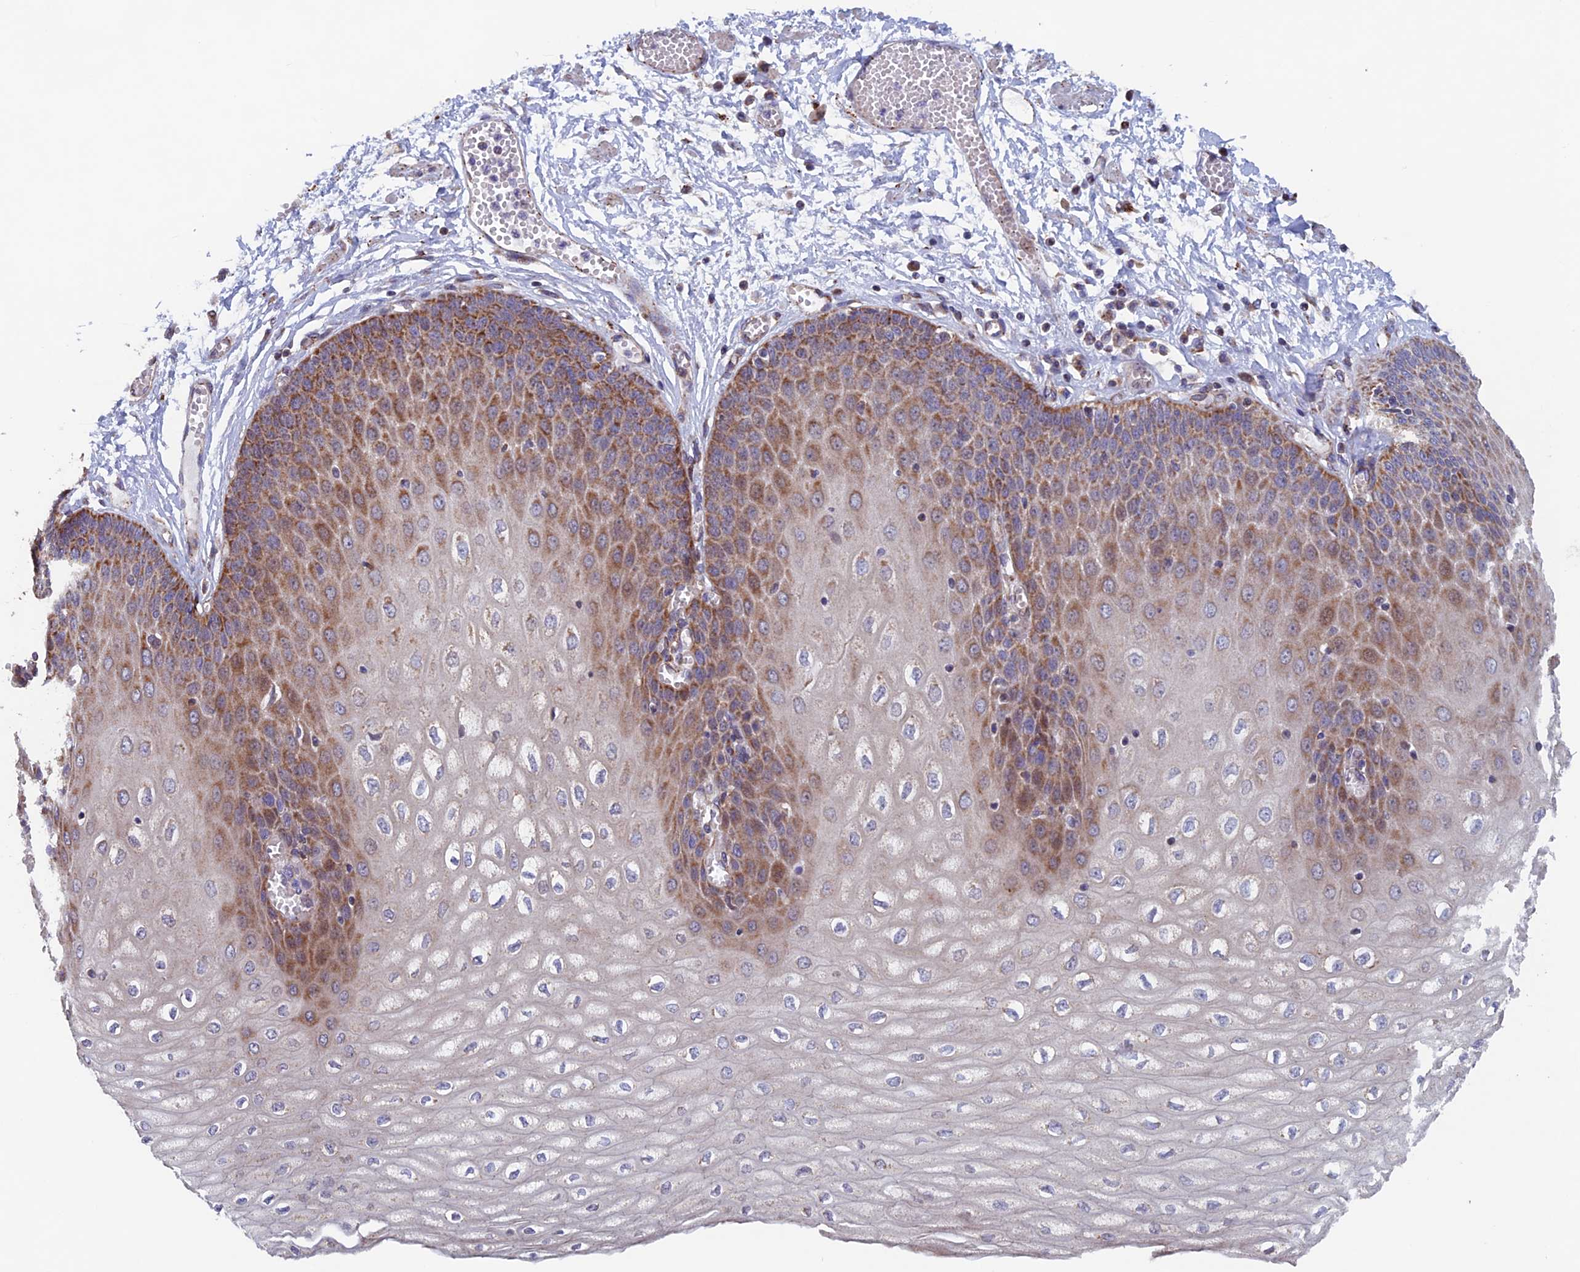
{"staining": {"intensity": "strong", "quantity": "25%-75%", "location": "cytoplasmic/membranous"}, "tissue": "esophagus", "cell_type": "Squamous epithelial cells", "image_type": "normal", "snomed": [{"axis": "morphology", "description": "Normal tissue, NOS"}, {"axis": "topography", "description": "Esophagus"}], "caption": "High-power microscopy captured an immunohistochemistry (IHC) histopathology image of benign esophagus, revealing strong cytoplasmic/membranous staining in about 25%-75% of squamous epithelial cells.", "gene": "MRPL1", "patient": {"sex": "male", "age": 60}}